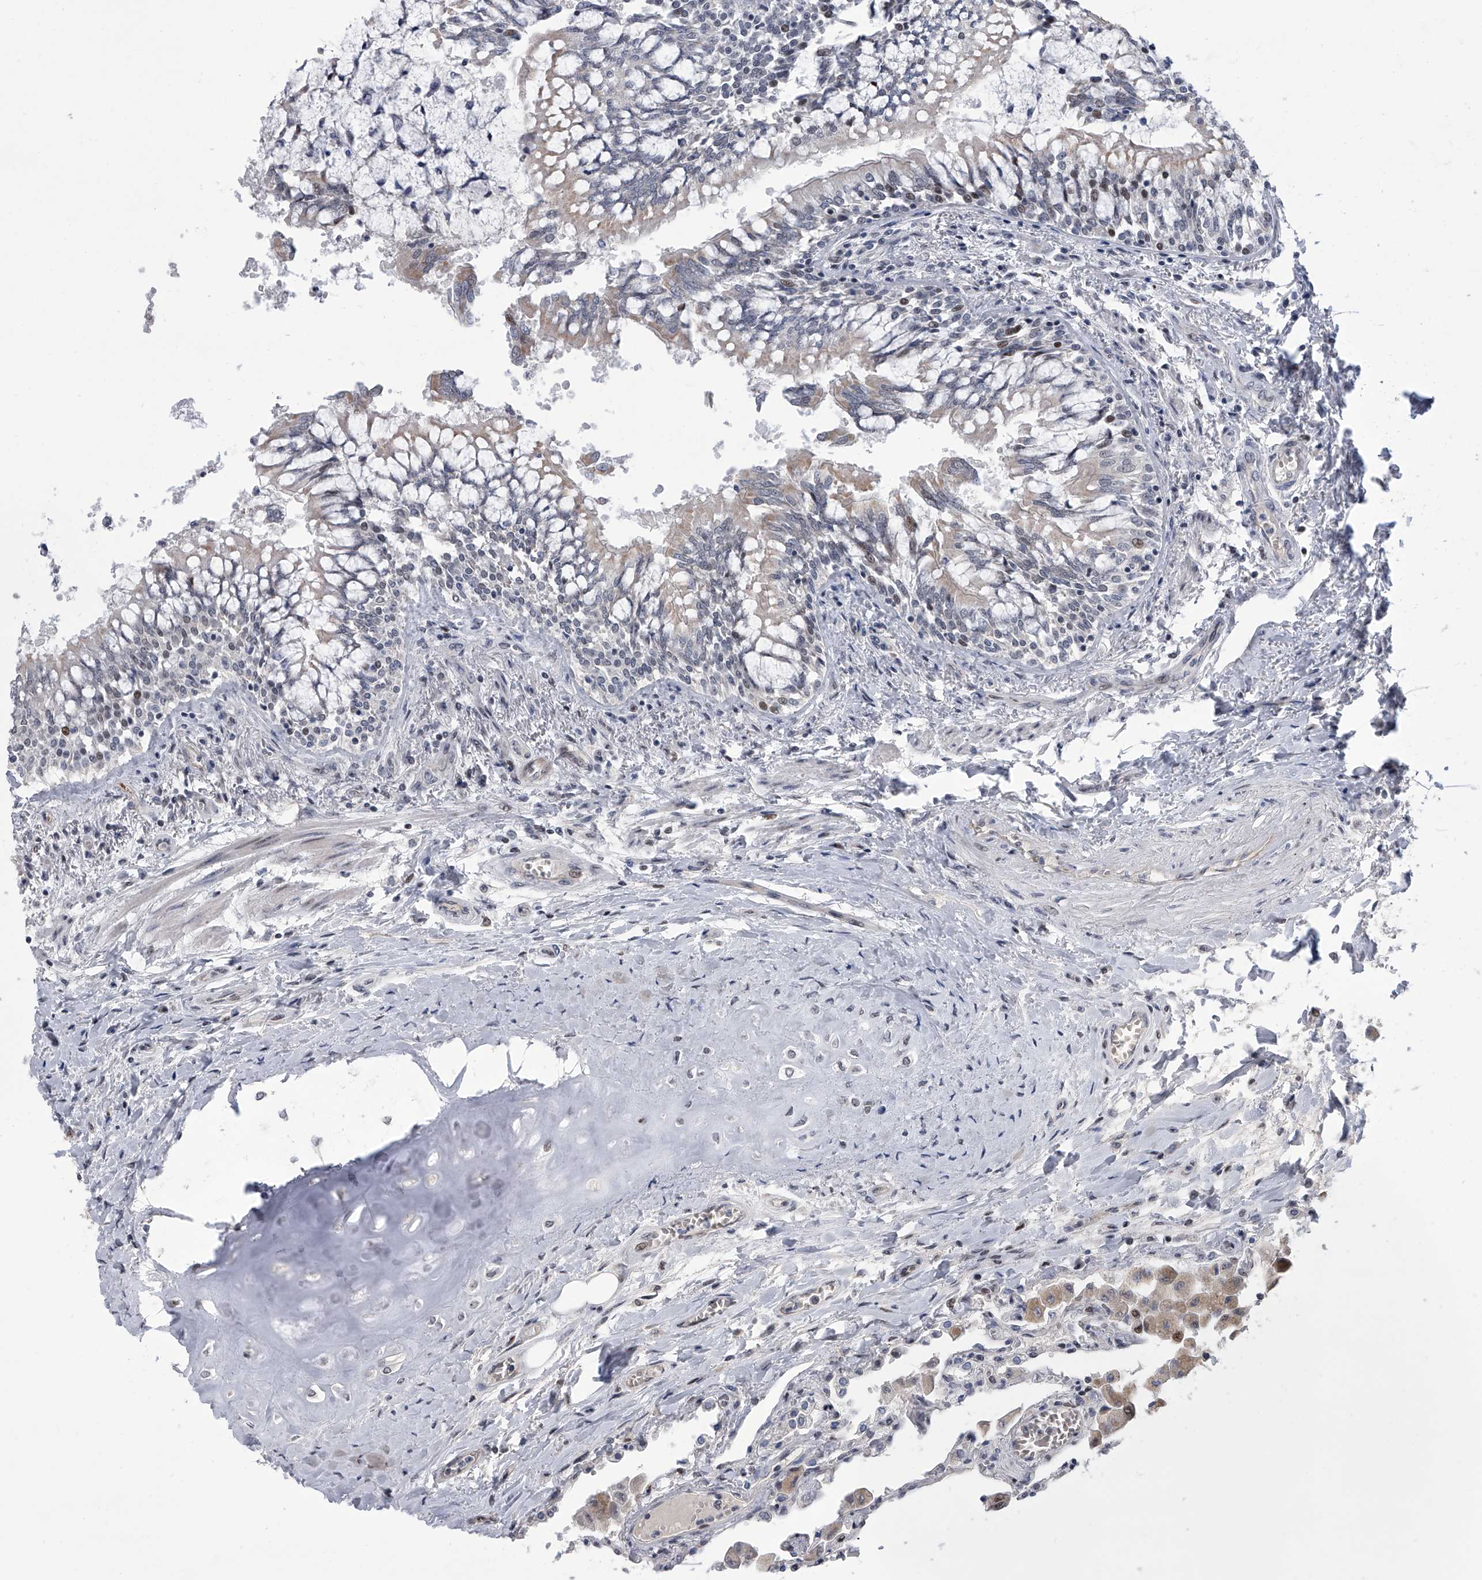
{"staining": {"intensity": "moderate", "quantity": "<25%", "location": "nuclear"}, "tissue": "lung", "cell_type": "Alveolar cells", "image_type": "normal", "snomed": [{"axis": "morphology", "description": "Normal tissue, NOS"}, {"axis": "topography", "description": "Bronchus"}, {"axis": "topography", "description": "Lung"}], "caption": "Lung stained with DAB immunohistochemistry displays low levels of moderate nuclear positivity in approximately <25% of alveolar cells.", "gene": "ZNF426", "patient": {"sex": "female", "age": 49}}